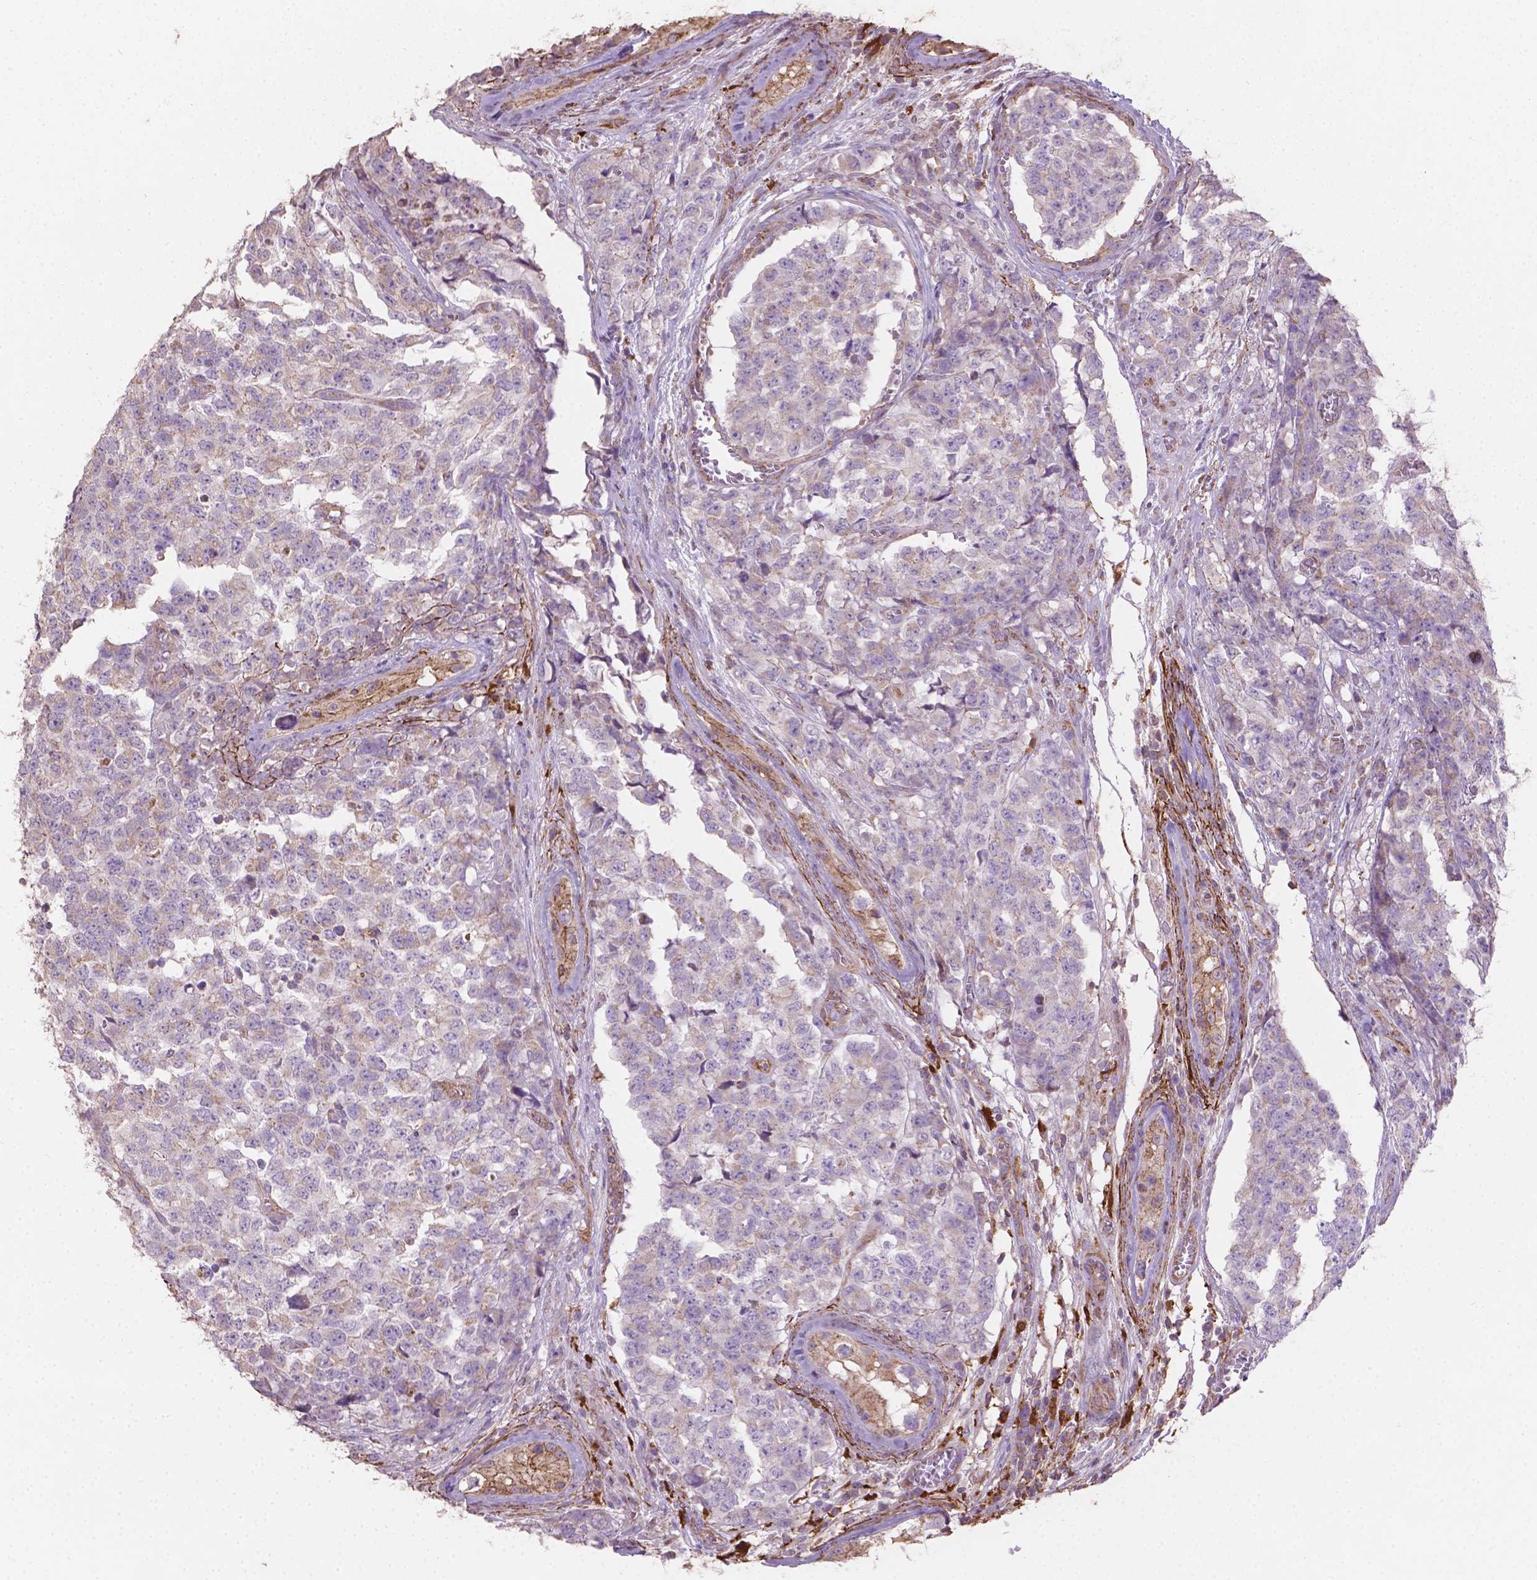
{"staining": {"intensity": "negative", "quantity": "none", "location": "none"}, "tissue": "testis cancer", "cell_type": "Tumor cells", "image_type": "cancer", "snomed": [{"axis": "morphology", "description": "Carcinoma, Embryonal, NOS"}, {"axis": "topography", "description": "Testis"}], "caption": "IHC histopathology image of human testis cancer (embryonal carcinoma) stained for a protein (brown), which exhibits no positivity in tumor cells. (Brightfield microscopy of DAB immunohistochemistry at high magnification).", "gene": "TCAF1", "patient": {"sex": "male", "age": 23}}